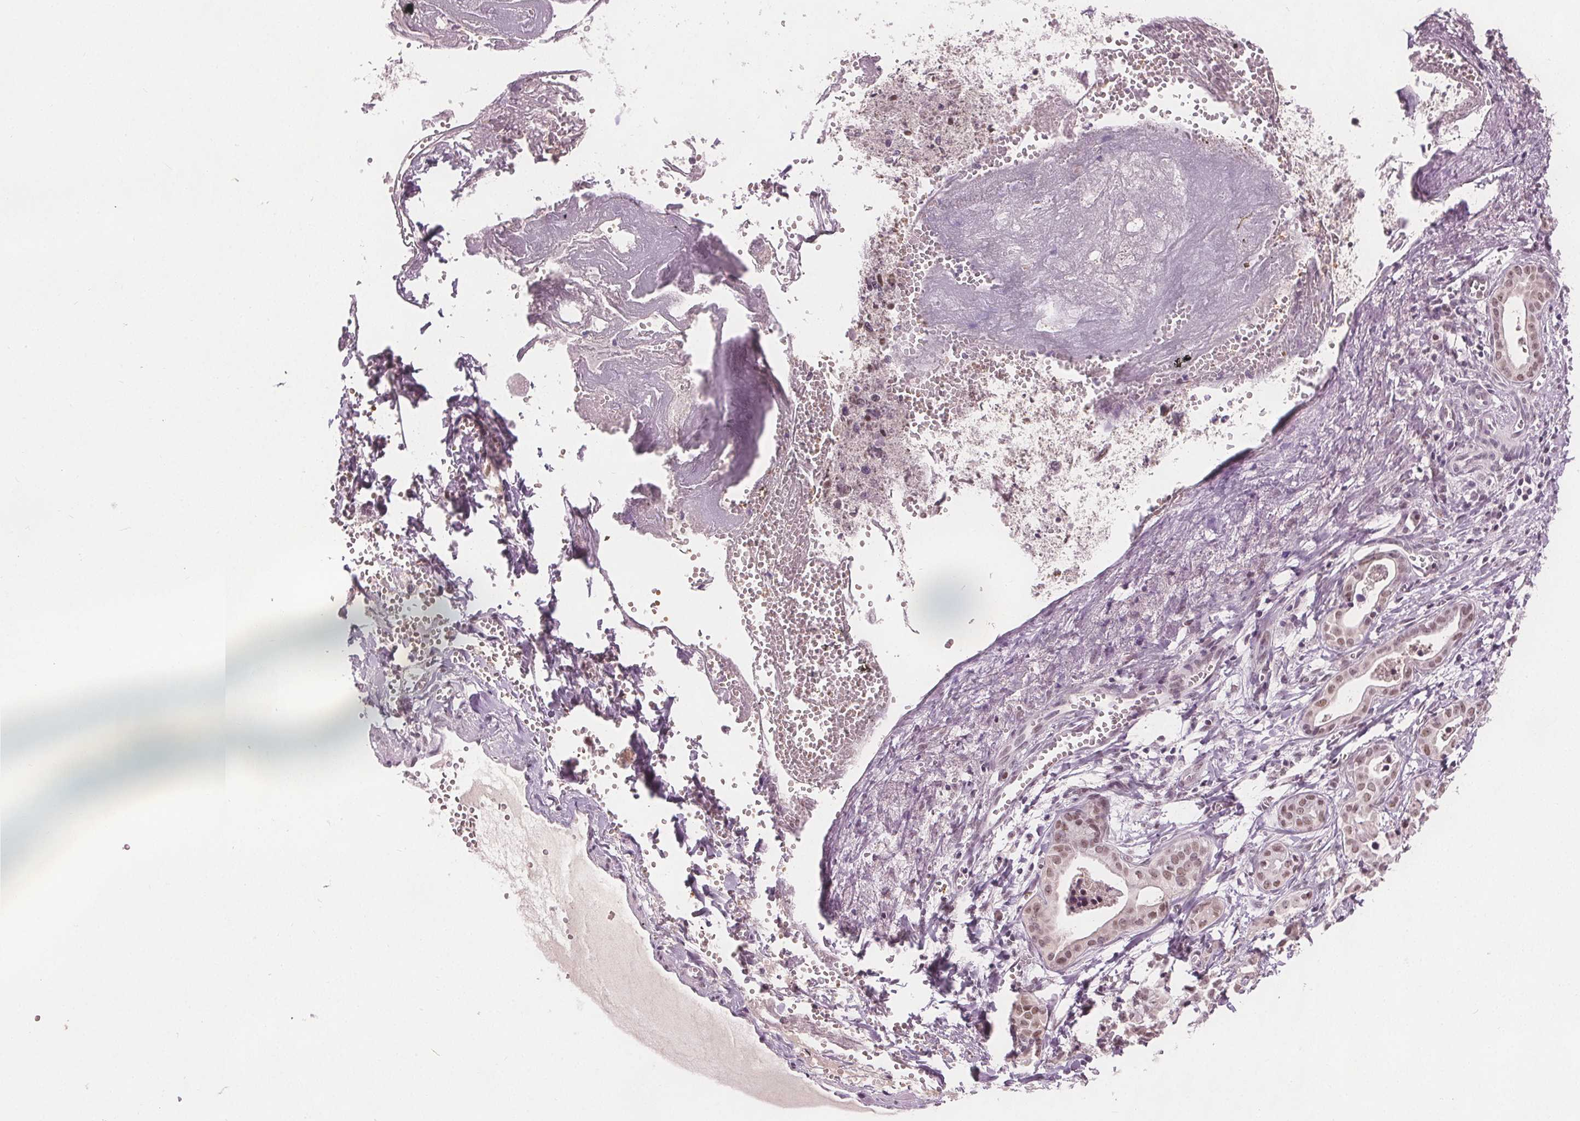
{"staining": {"intensity": "moderate", "quantity": ">75%", "location": "nuclear"}, "tissue": "liver cancer", "cell_type": "Tumor cells", "image_type": "cancer", "snomed": [{"axis": "morphology", "description": "Cholangiocarcinoma"}, {"axis": "topography", "description": "Liver"}], "caption": "Protein staining by immunohistochemistry (IHC) reveals moderate nuclear staining in about >75% of tumor cells in cholangiocarcinoma (liver).", "gene": "IWS1", "patient": {"sex": "female", "age": 65}}